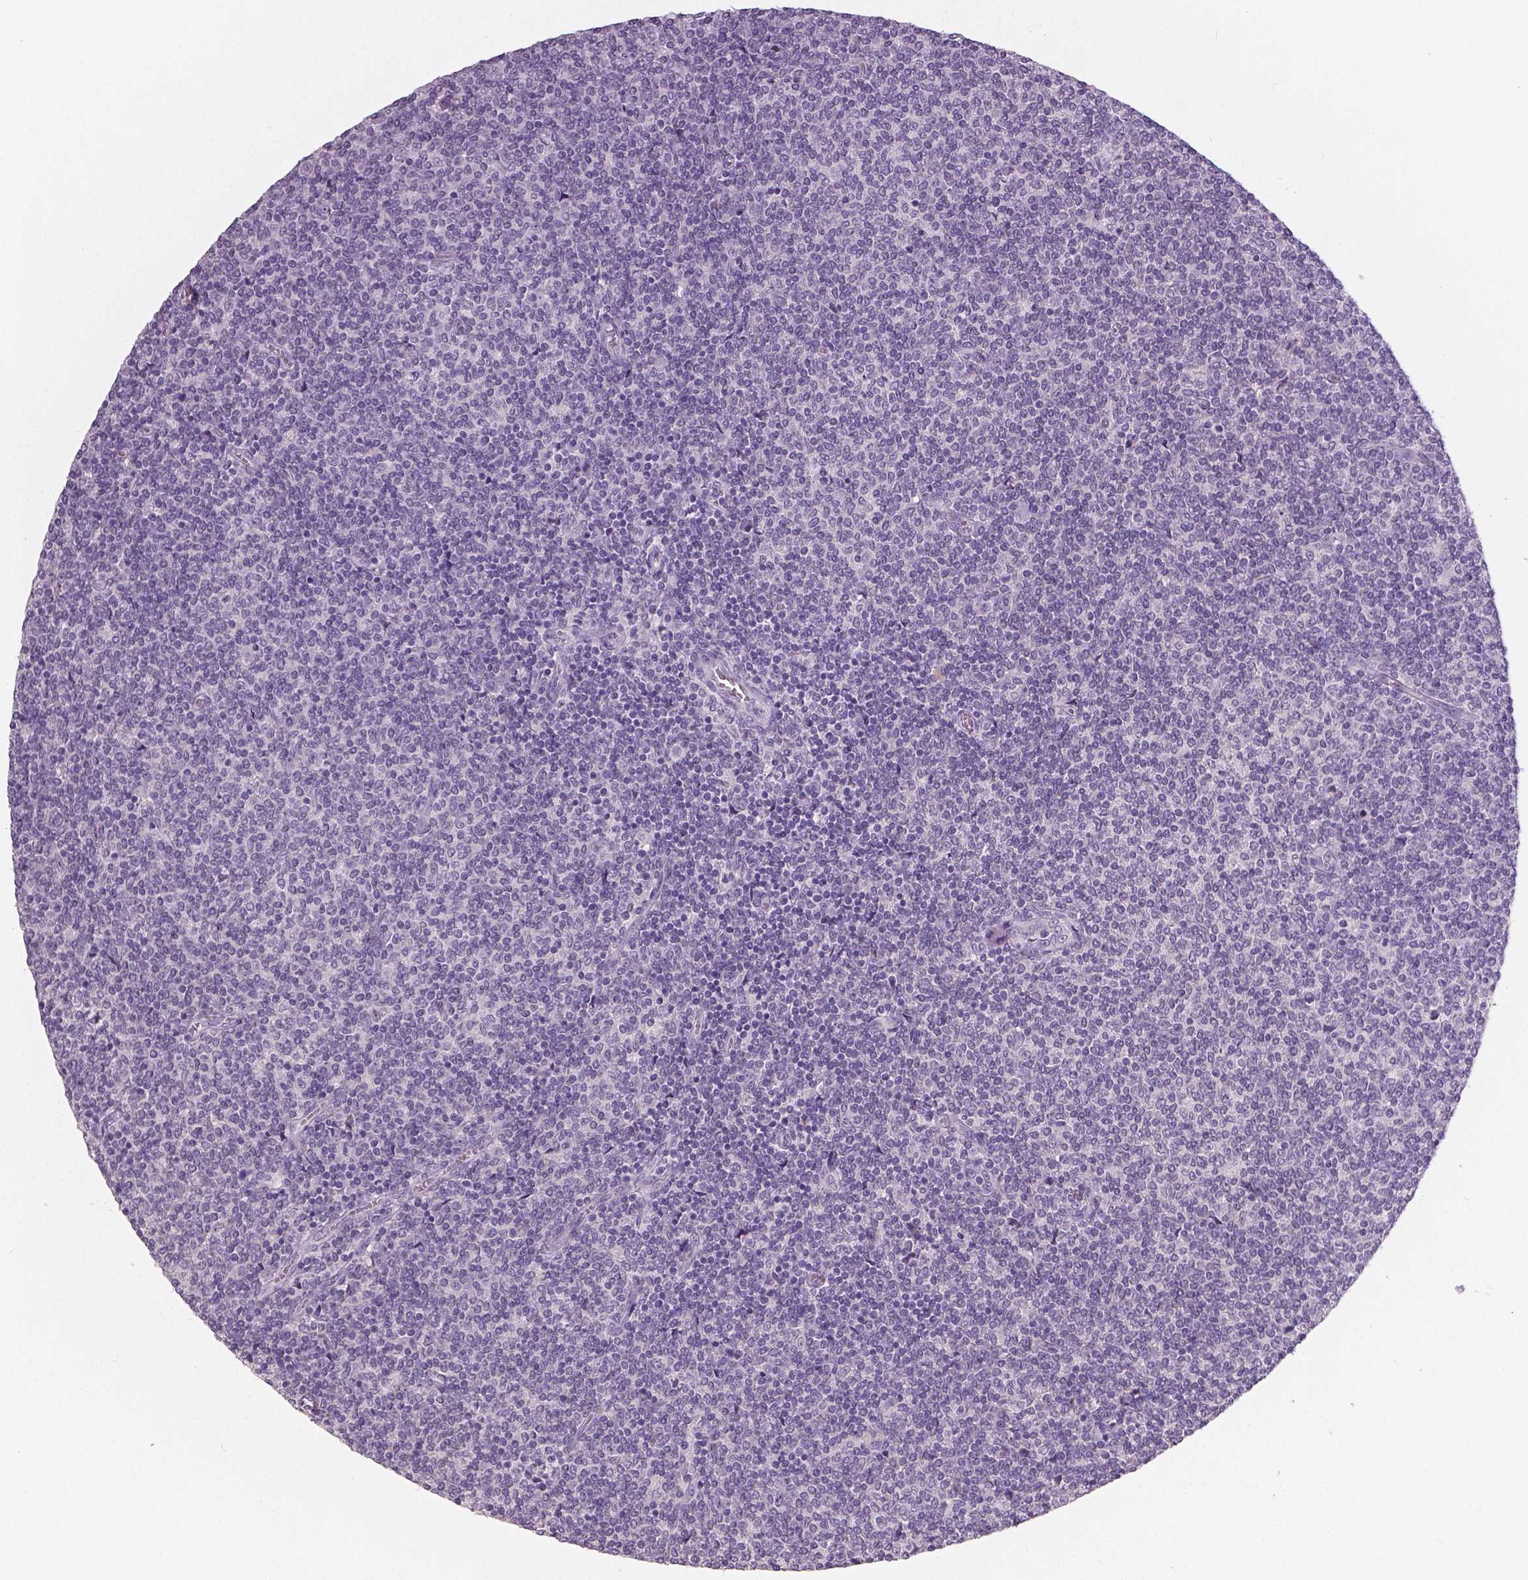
{"staining": {"intensity": "negative", "quantity": "none", "location": "none"}, "tissue": "lymphoma", "cell_type": "Tumor cells", "image_type": "cancer", "snomed": [{"axis": "morphology", "description": "Malignant lymphoma, non-Hodgkin's type, Low grade"}, {"axis": "topography", "description": "Lymph node"}], "caption": "IHC micrograph of human lymphoma stained for a protein (brown), which reveals no staining in tumor cells.", "gene": "NECAB1", "patient": {"sex": "male", "age": 52}}